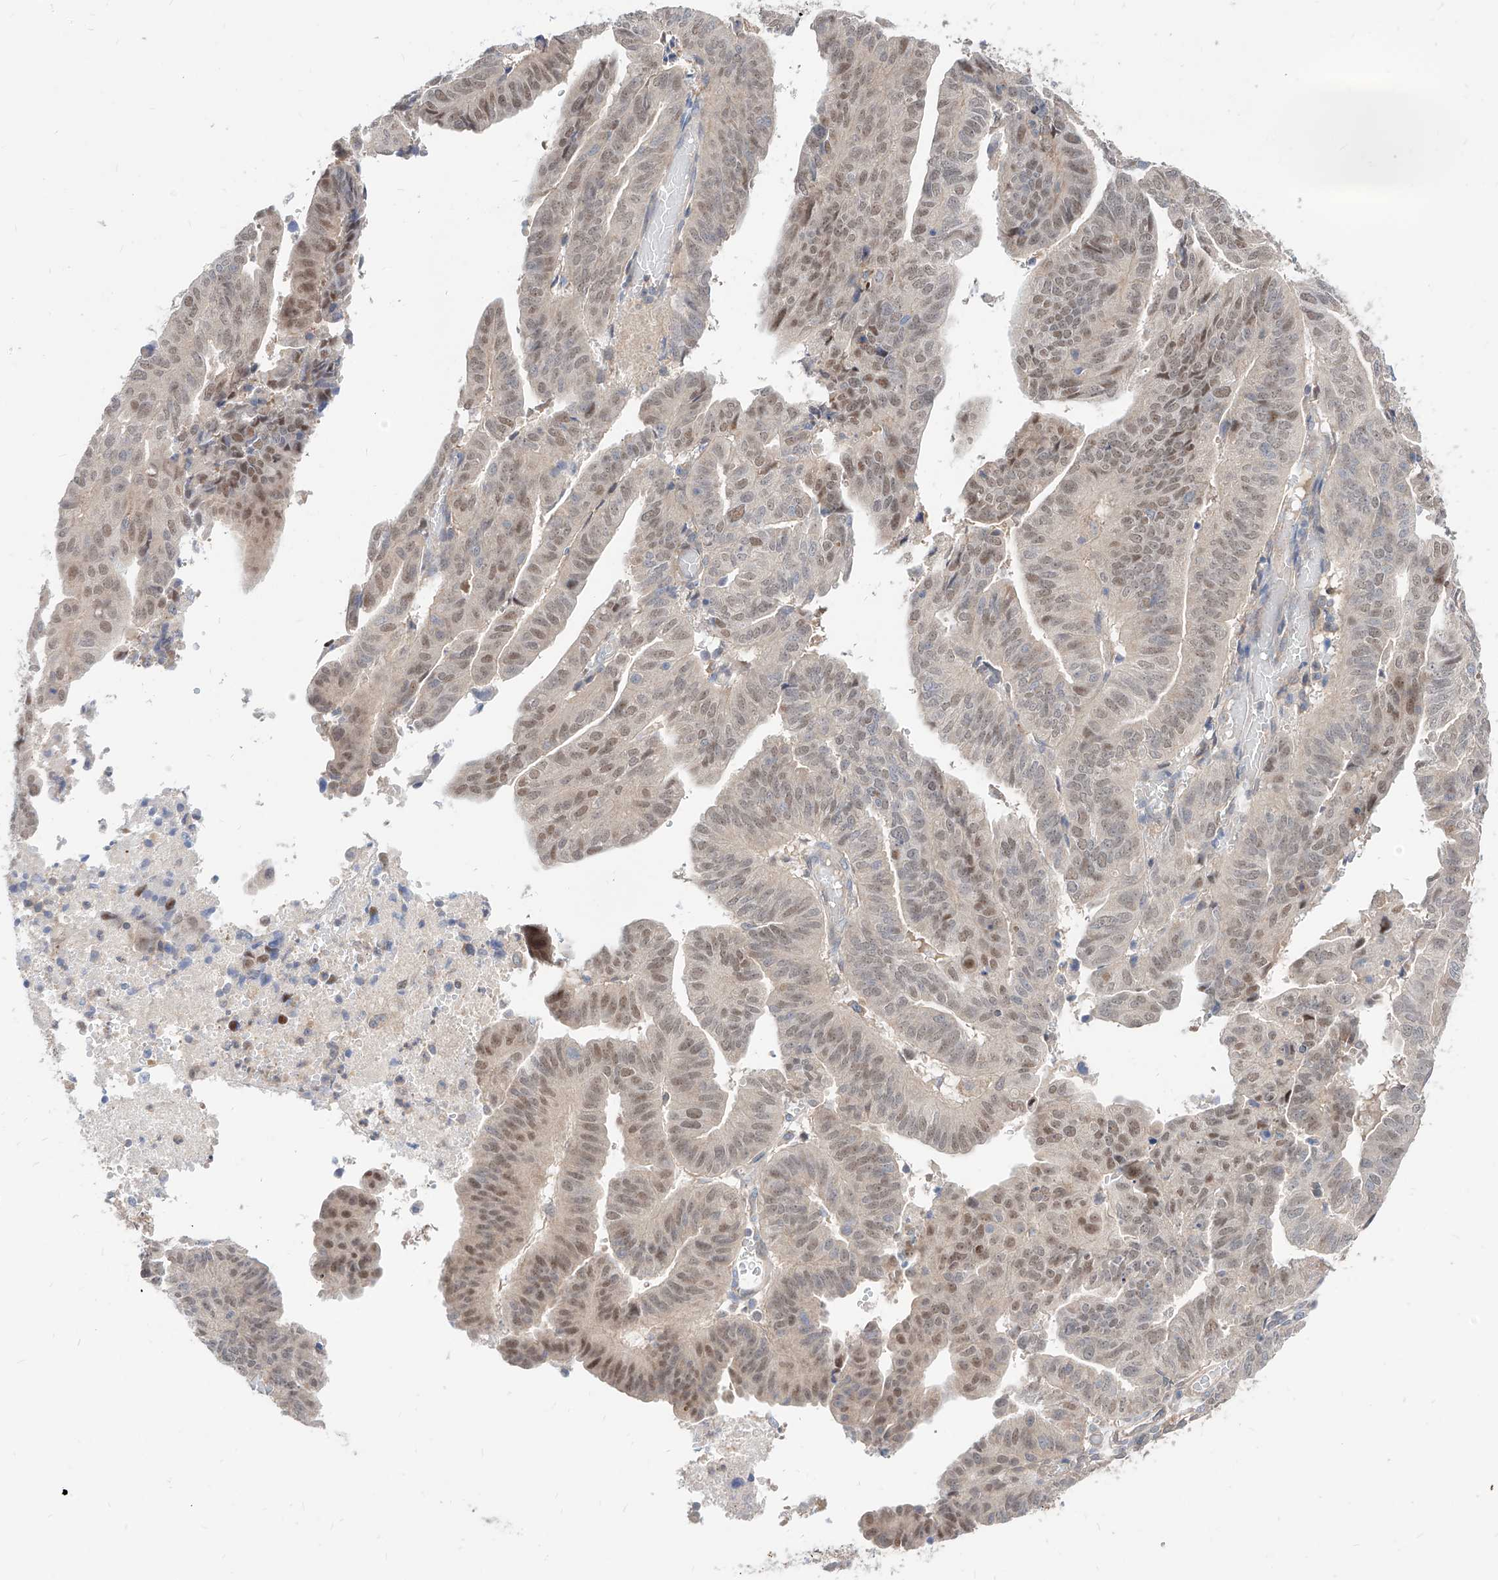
{"staining": {"intensity": "moderate", "quantity": "<25%", "location": "nuclear"}, "tissue": "endometrial cancer", "cell_type": "Tumor cells", "image_type": "cancer", "snomed": [{"axis": "morphology", "description": "Adenocarcinoma, NOS"}, {"axis": "topography", "description": "Uterus"}], "caption": "Endometrial cancer tissue shows moderate nuclear expression in about <25% of tumor cells The staining is performed using DAB (3,3'-diaminobenzidine) brown chromogen to label protein expression. The nuclei are counter-stained blue using hematoxylin.", "gene": "TSNAX", "patient": {"sex": "female", "age": 77}}